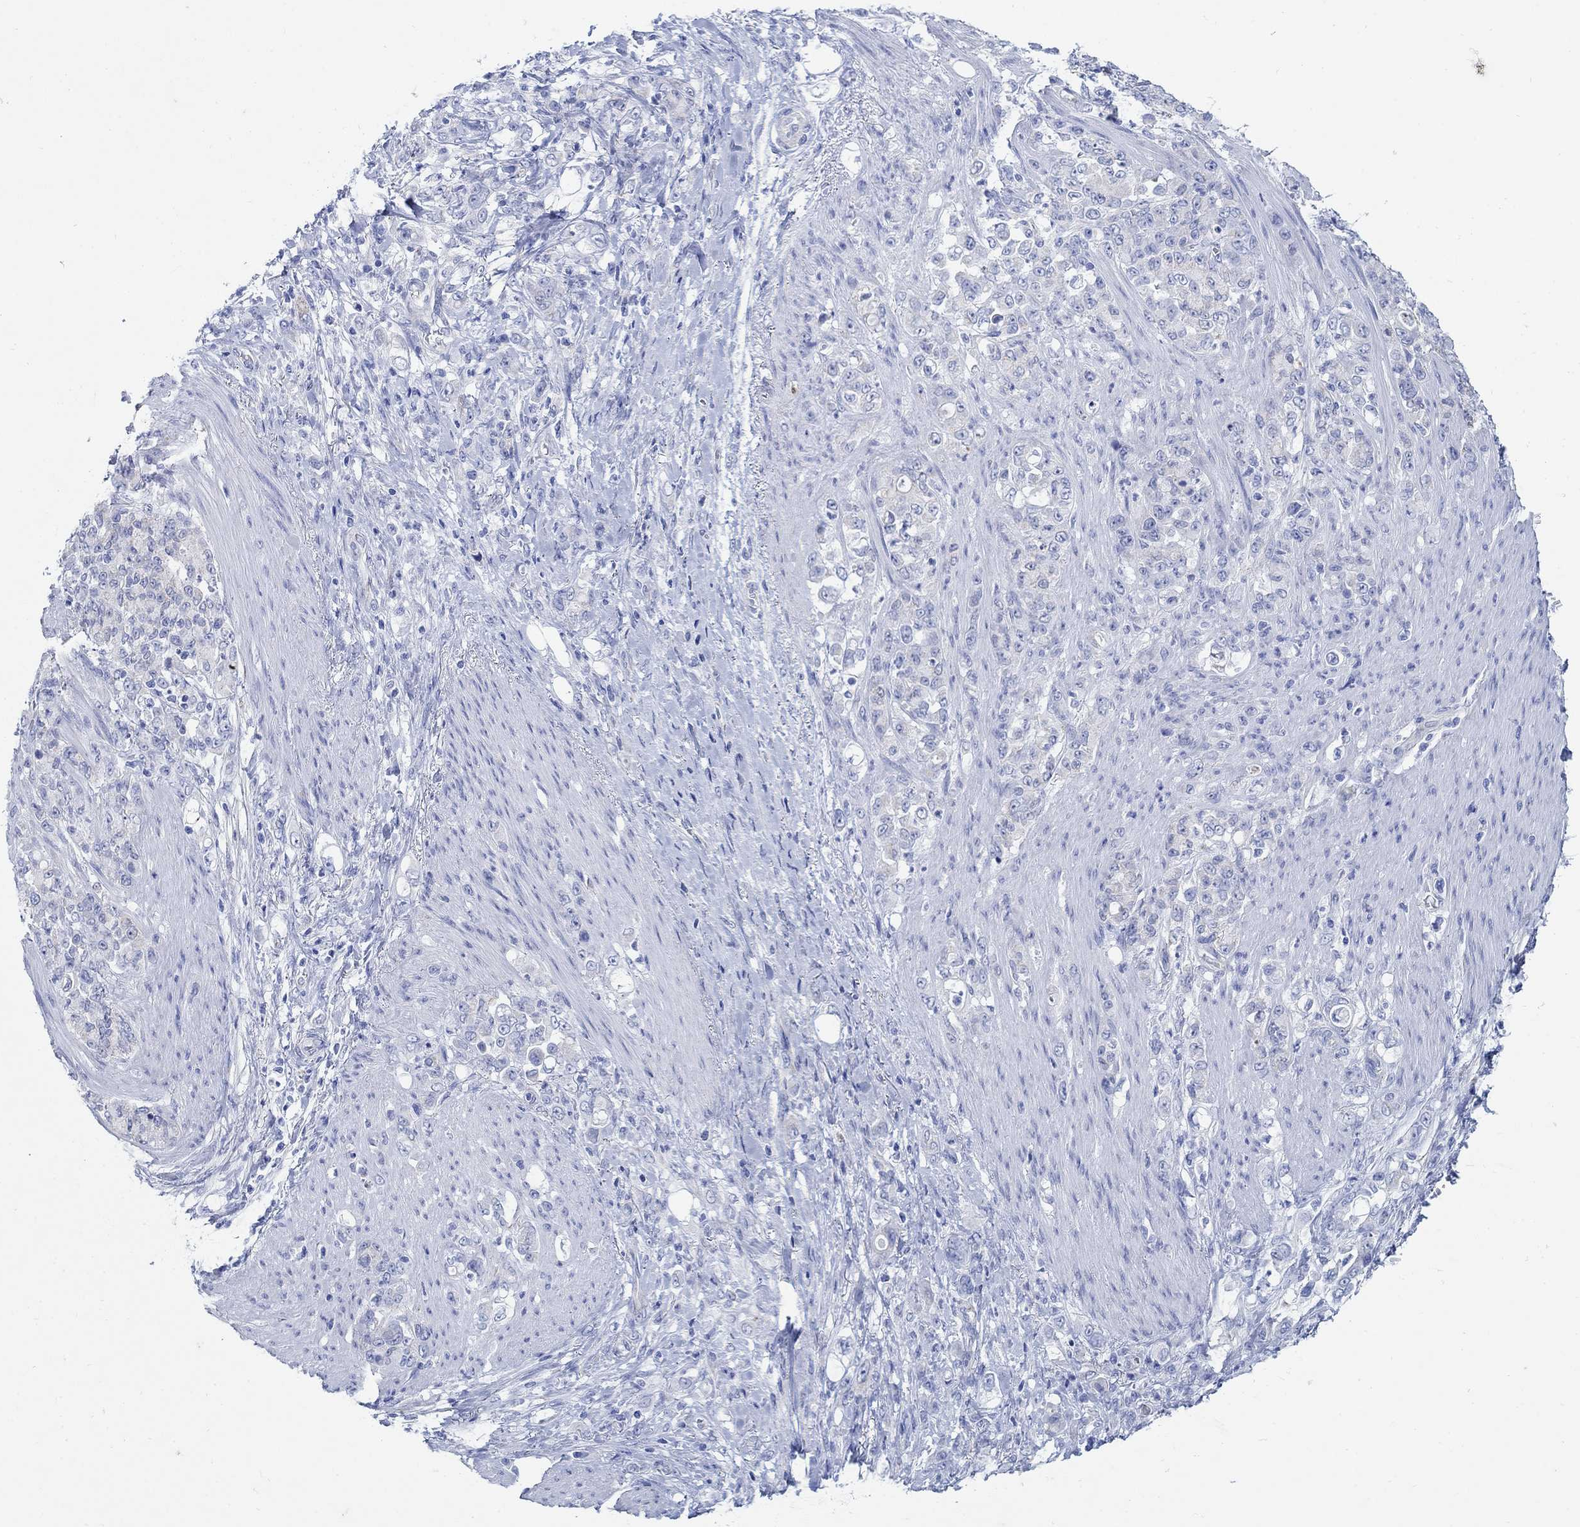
{"staining": {"intensity": "negative", "quantity": "none", "location": "none"}, "tissue": "stomach cancer", "cell_type": "Tumor cells", "image_type": "cancer", "snomed": [{"axis": "morphology", "description": "Adenocarcinoma, NOS"}, {"axis": "topography", "description": "Stomach"}], "caption": "Tumor cells show no significant expression in stomach cancer (adenocarcinoma). The staining is performed using DAB brown chromogen with nuclei counter-stained in using hematoxylin.", "gene": "ZDHHC14", "patient": {"sex": "female", "age": 79}}